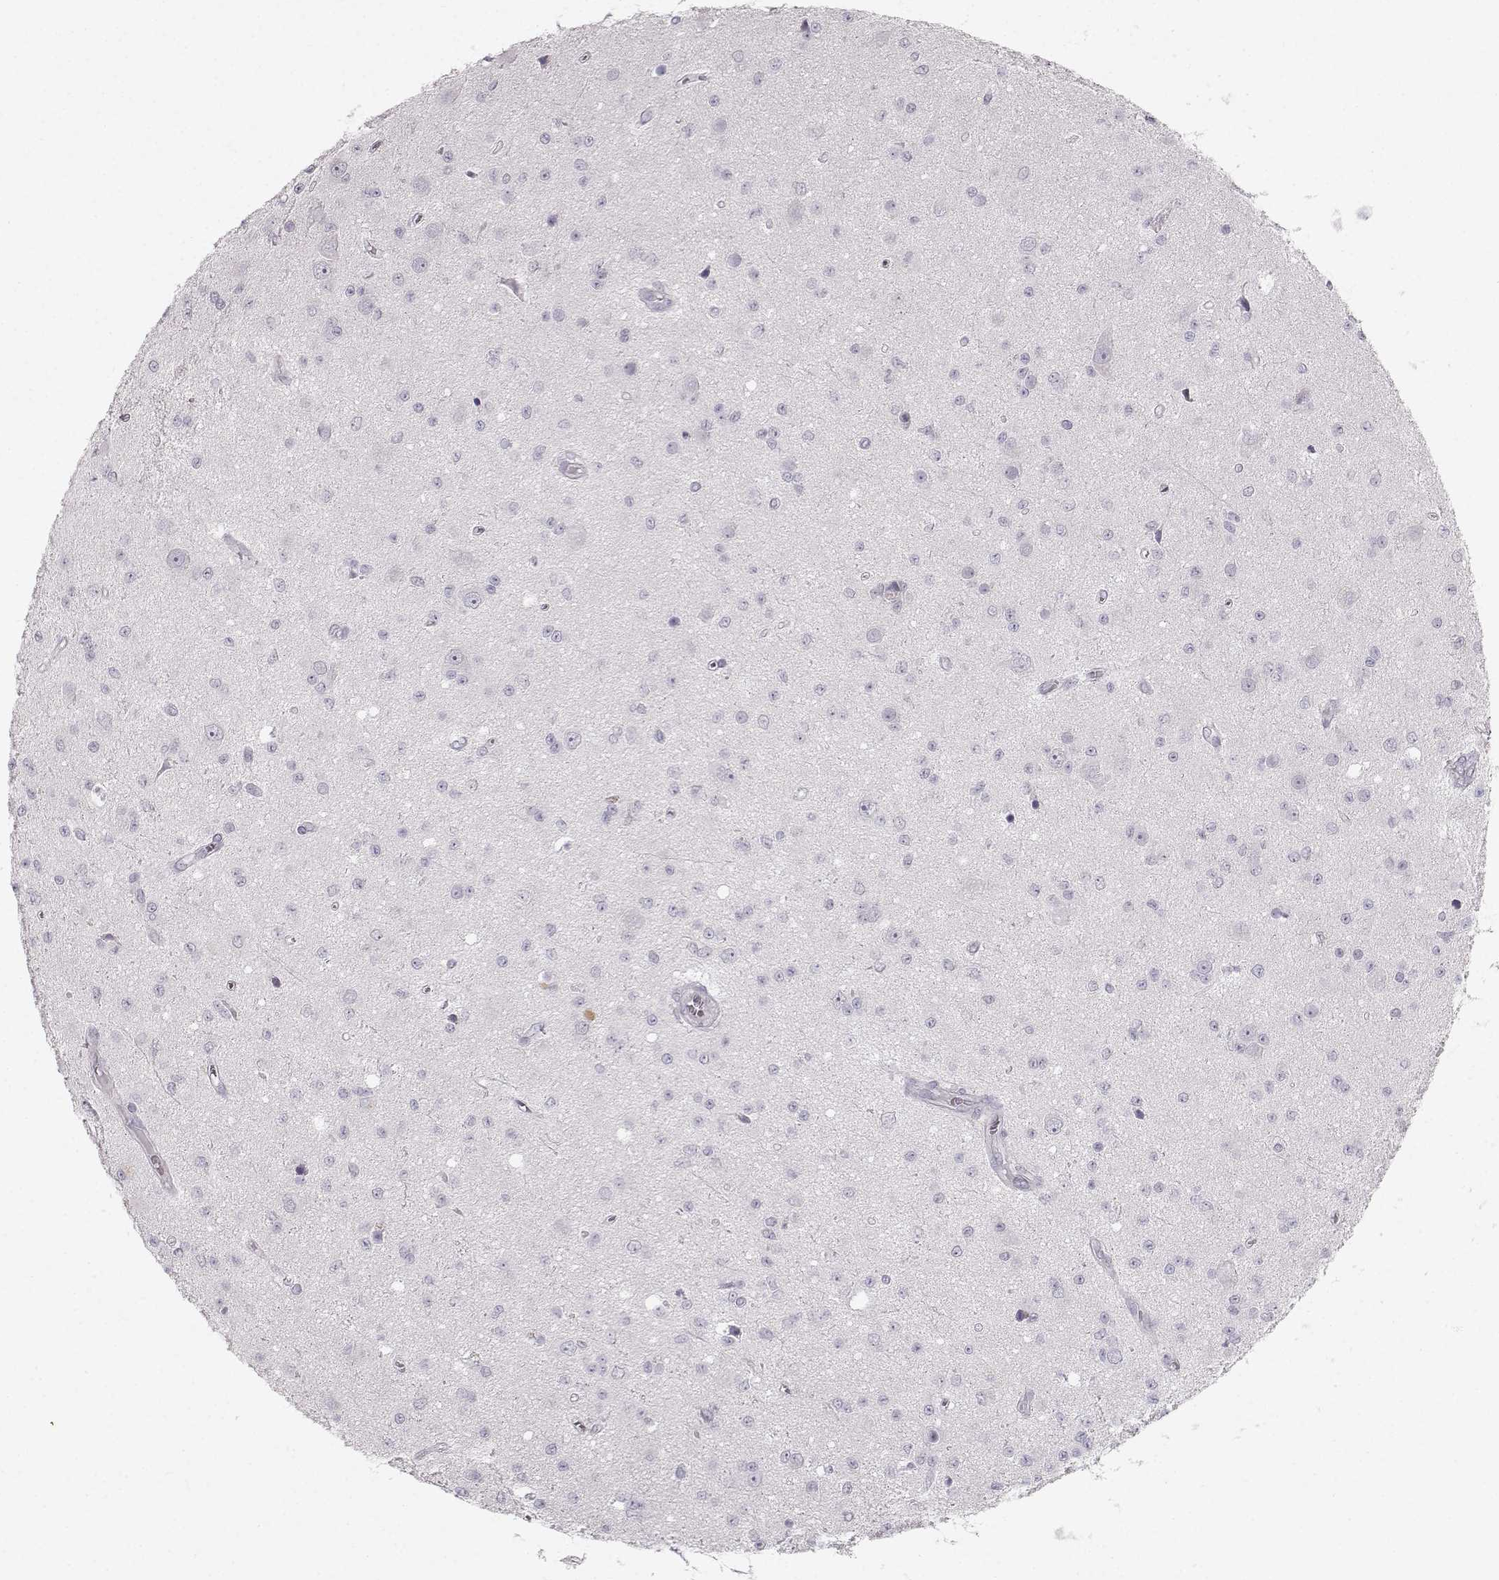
{"staining": {"intensity": "negative", "quantity": "none", "location": "none"}, "tissue": "glioma", "cell_type": "Tumor cells", "image_type": "cancer", "snomed": [{"axis": "morphology", "description": "Glioma, malignant, Low grade"}, {"axis": "topography", "description": "Brain"}], "caption": "This is a image of immunohistochemistry (IHC) staining of low-grade glioma (malignant), which shows no positivity in tumor cells.", "gene": "ZNF185", "patient": {"sex": "female", "age": 45}}